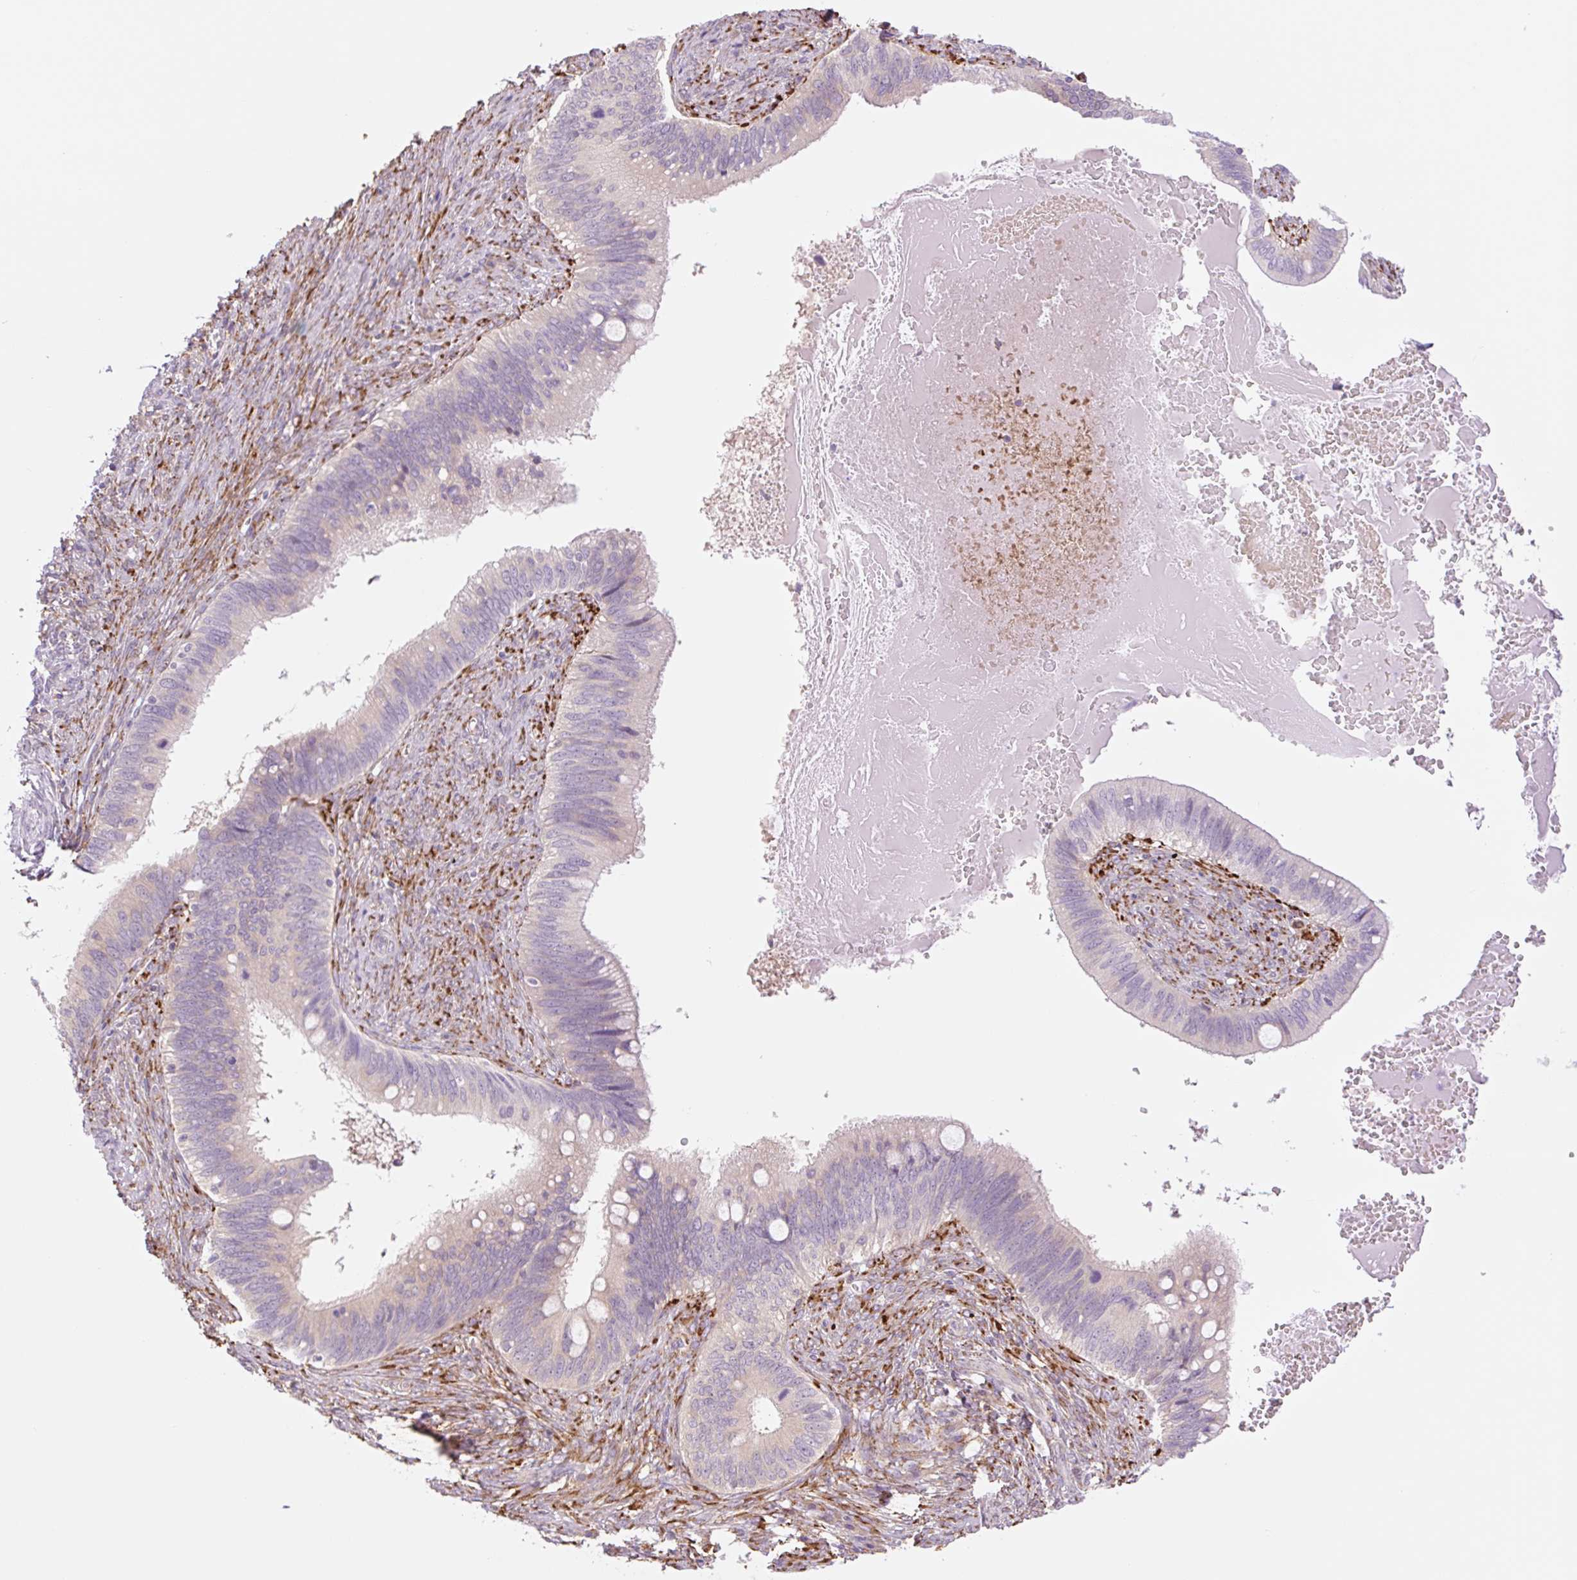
{"staining": {"intensity": "weak", "quantity": "25%-75%", "location": "cytoplasmic/membranous"}, "tissue": "cervical cancer", "cell_type": "Tumor cells", "image_type": "cancer", "snomed": [{"axis": "morphology", "description": "Adenocarcinoma, NOS"}, {"axis": "topography", "description": "Cervix"}], "caption": "Immunohistochemistry (IHC) histopathology image of neoplastic tissue: cervical cancer (adenocarcinoma) stained using immunohistochemistry (IHC) exhibits low levels of weak protein expression localized specifically in the cytoplasmic/membranous of tumor cells, appearing as a cytoplasmic/membranous brown color.", "gene": "COL5A1", "patient": {"sex": "female", "age": 42}}